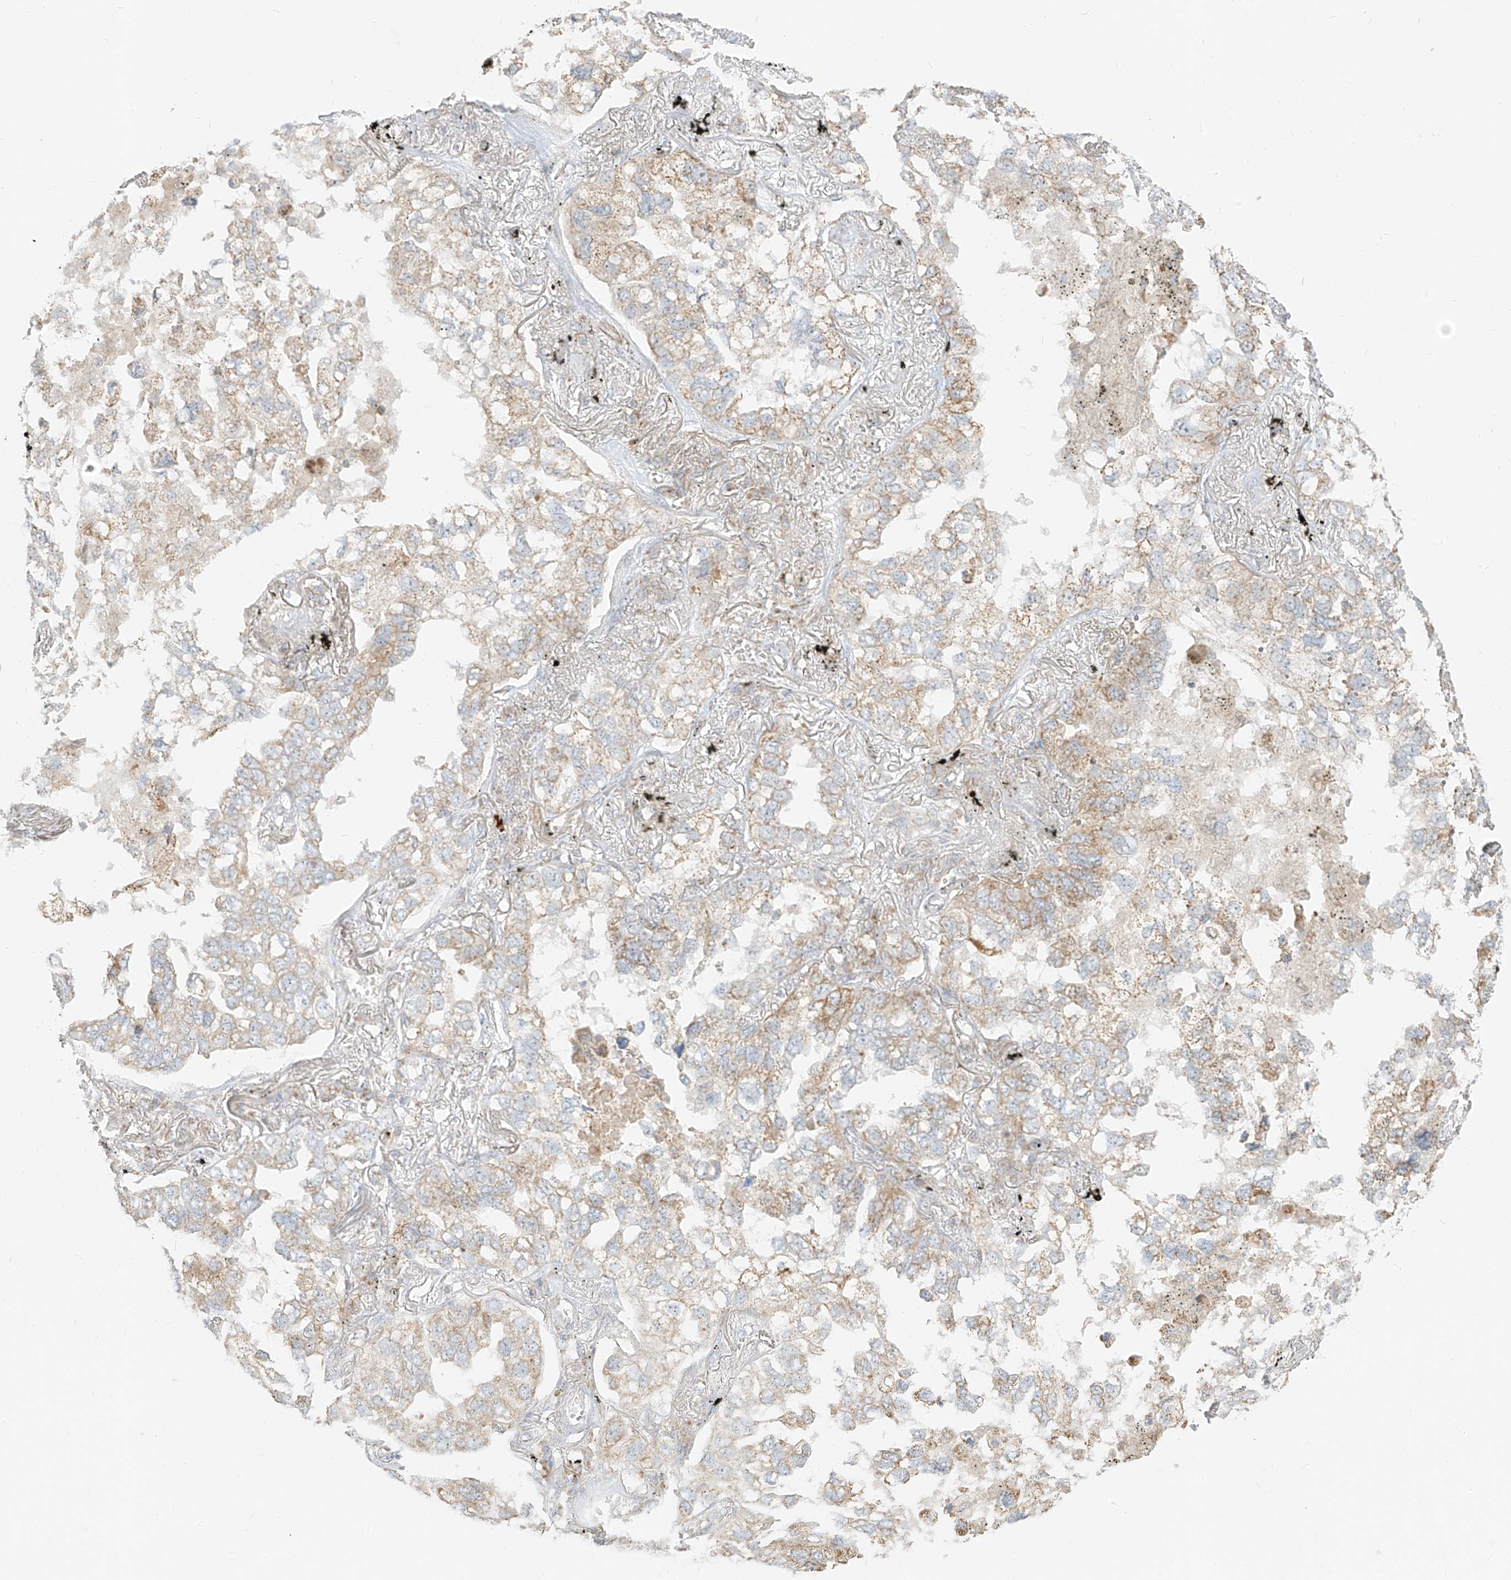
{"staining": {"intensity": "weak", "quantity": ">75%", "location": "cytoplasmic/membranous"}, "tissue": "lung cancer", "cell_type": "Tumor cells", "image_type": "cancer", "snomed": [{"axis": "morphology", "description": "Adenocarcinoma, NOS"}, {"axis": "topography", "description": "Lung"}], "caption": "A photomicrograph of lung cancer stained for a protein shows weak cytoplasmic/membranous brown staining in tumor cells.", "gene": "ZIM3", "patient": {"sex": "male", "age": 65}}